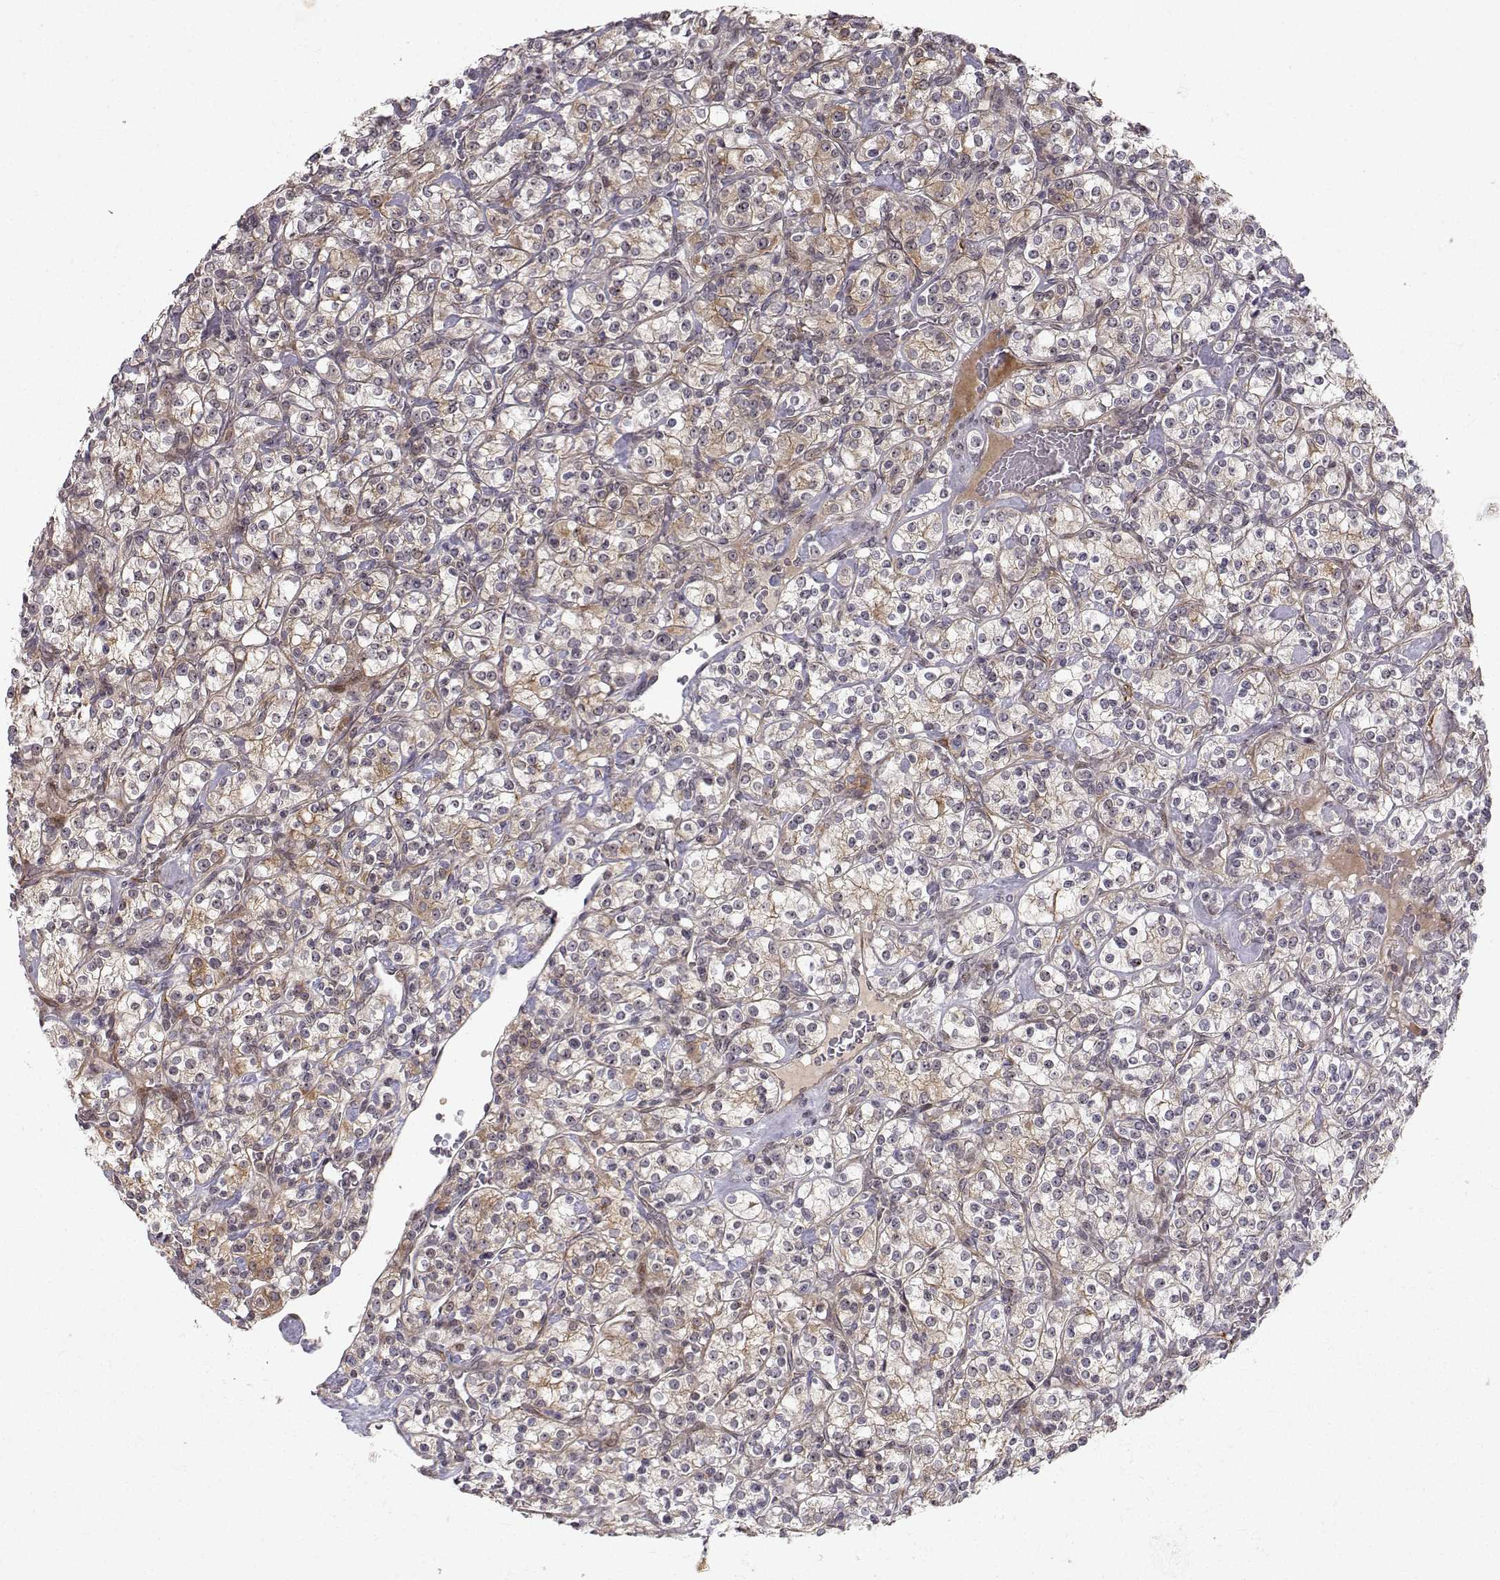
{"staining": {"intensity": "moderate", "quantity": "<25%", "location": "cytoplasmic/membranous"}, "tissue": "renal cancer", "cell_type": "Tumor cells", "image_type": "cancer", "snomed": [{"axis": "morphology", "description": "Adenocarcinoma, NOS"}, {"axis": "topography", "description": "Kidney"}], "caption": "DAB (3,3'-diaminobenzidine) immunohistochemical staining of human renal adenocarcinoma exhibits moderate cytoplasmic/membranous protein staining in approximately <25% of tumor cells. The protein is shown in brown color, while the nuclei are stained blue.", "gene": "APC", "patient": {"sex": "male", "age": 77}}